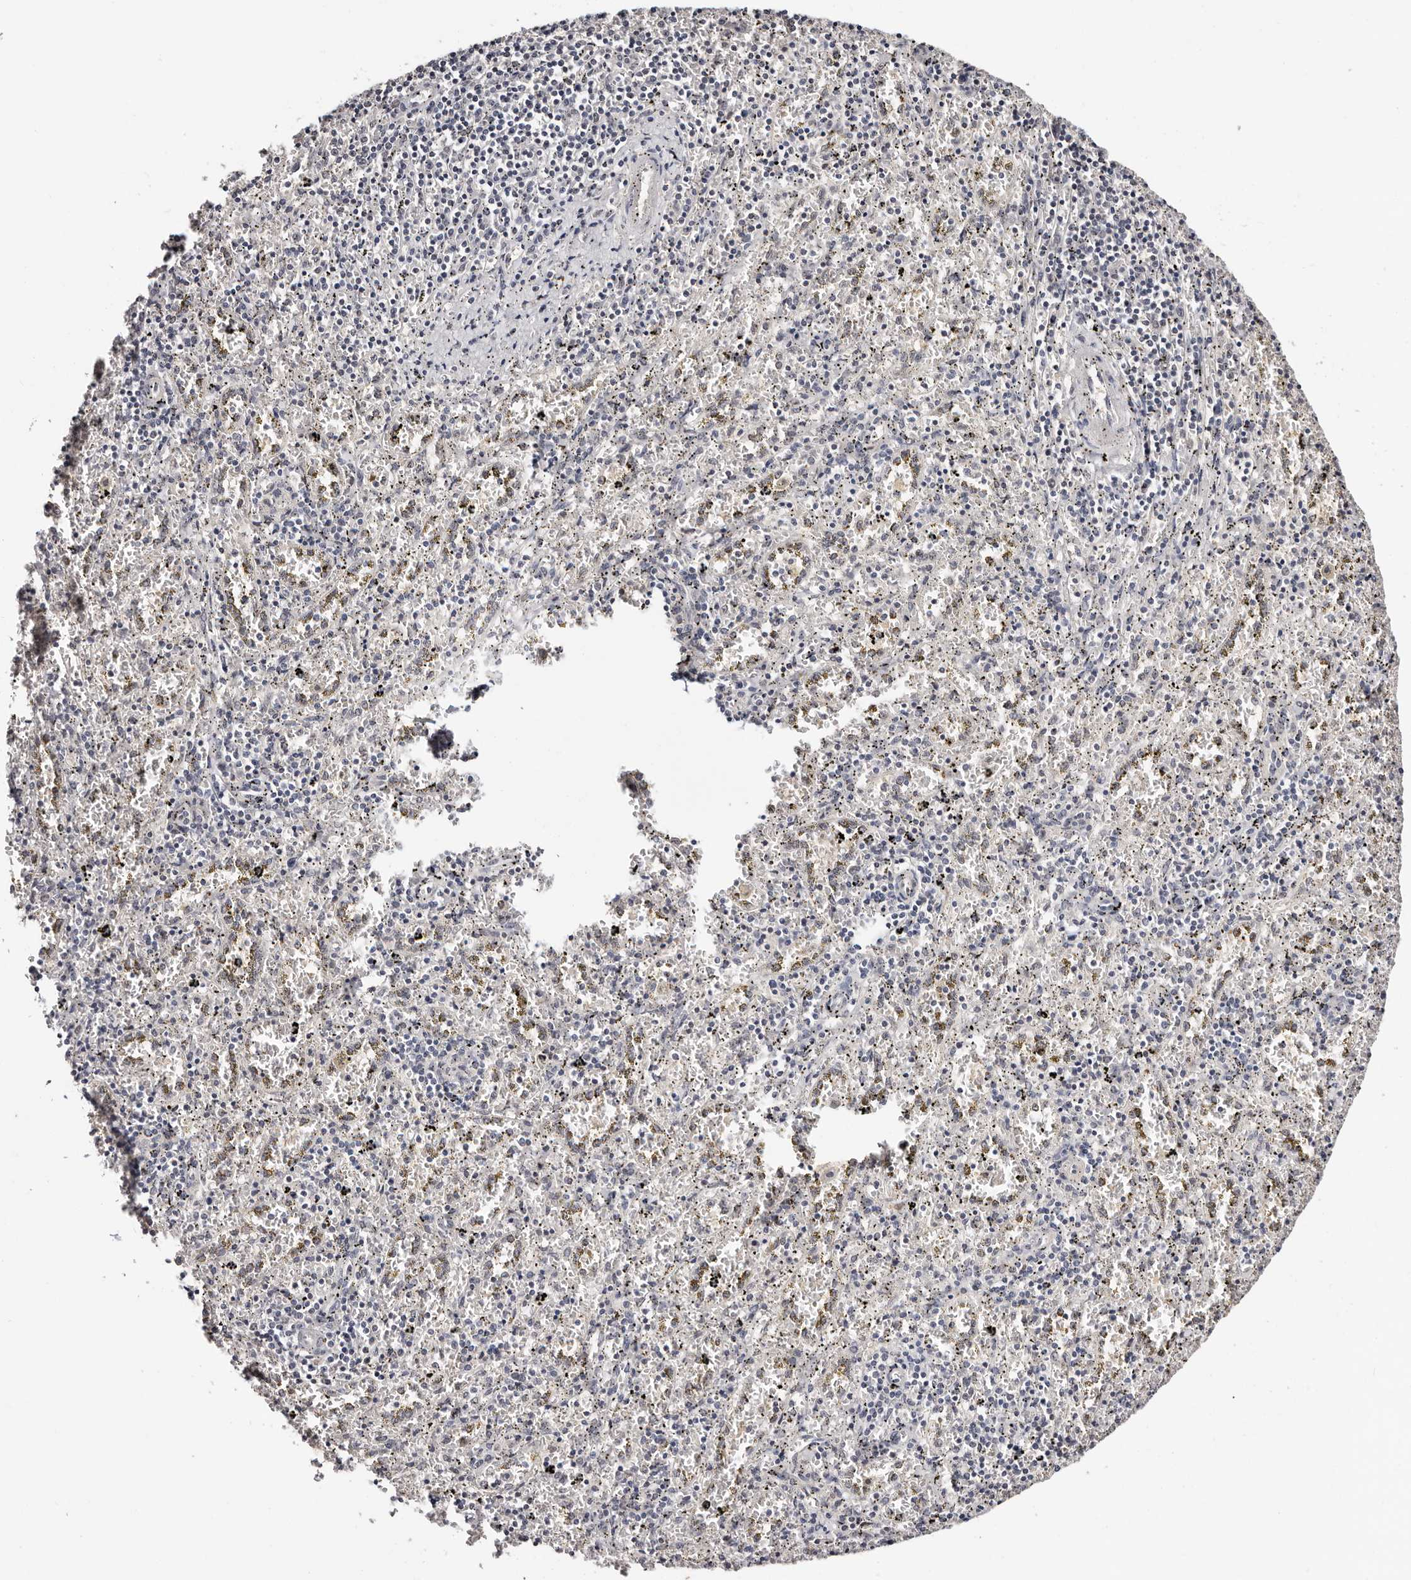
{"staining": {"intensity": "negative", "quantity": "none", "location": "none"}, "tissue": "spleen", "cell_type": "Cells in red pulp", "image_type": "normal", "snomed": [{"axis": "morphology", "description": "Normal tissue, NOS"}, {"axis": "topography", "description": "Spleen"}], "caption": "DAB (3,3'-diaminobenzidine) immunohistochemical staining of benign human spleen exhibits no significant positivity in cells in red pulp.", "gene": "TYW3", "patient": {"sex": "male", "age": 11}}